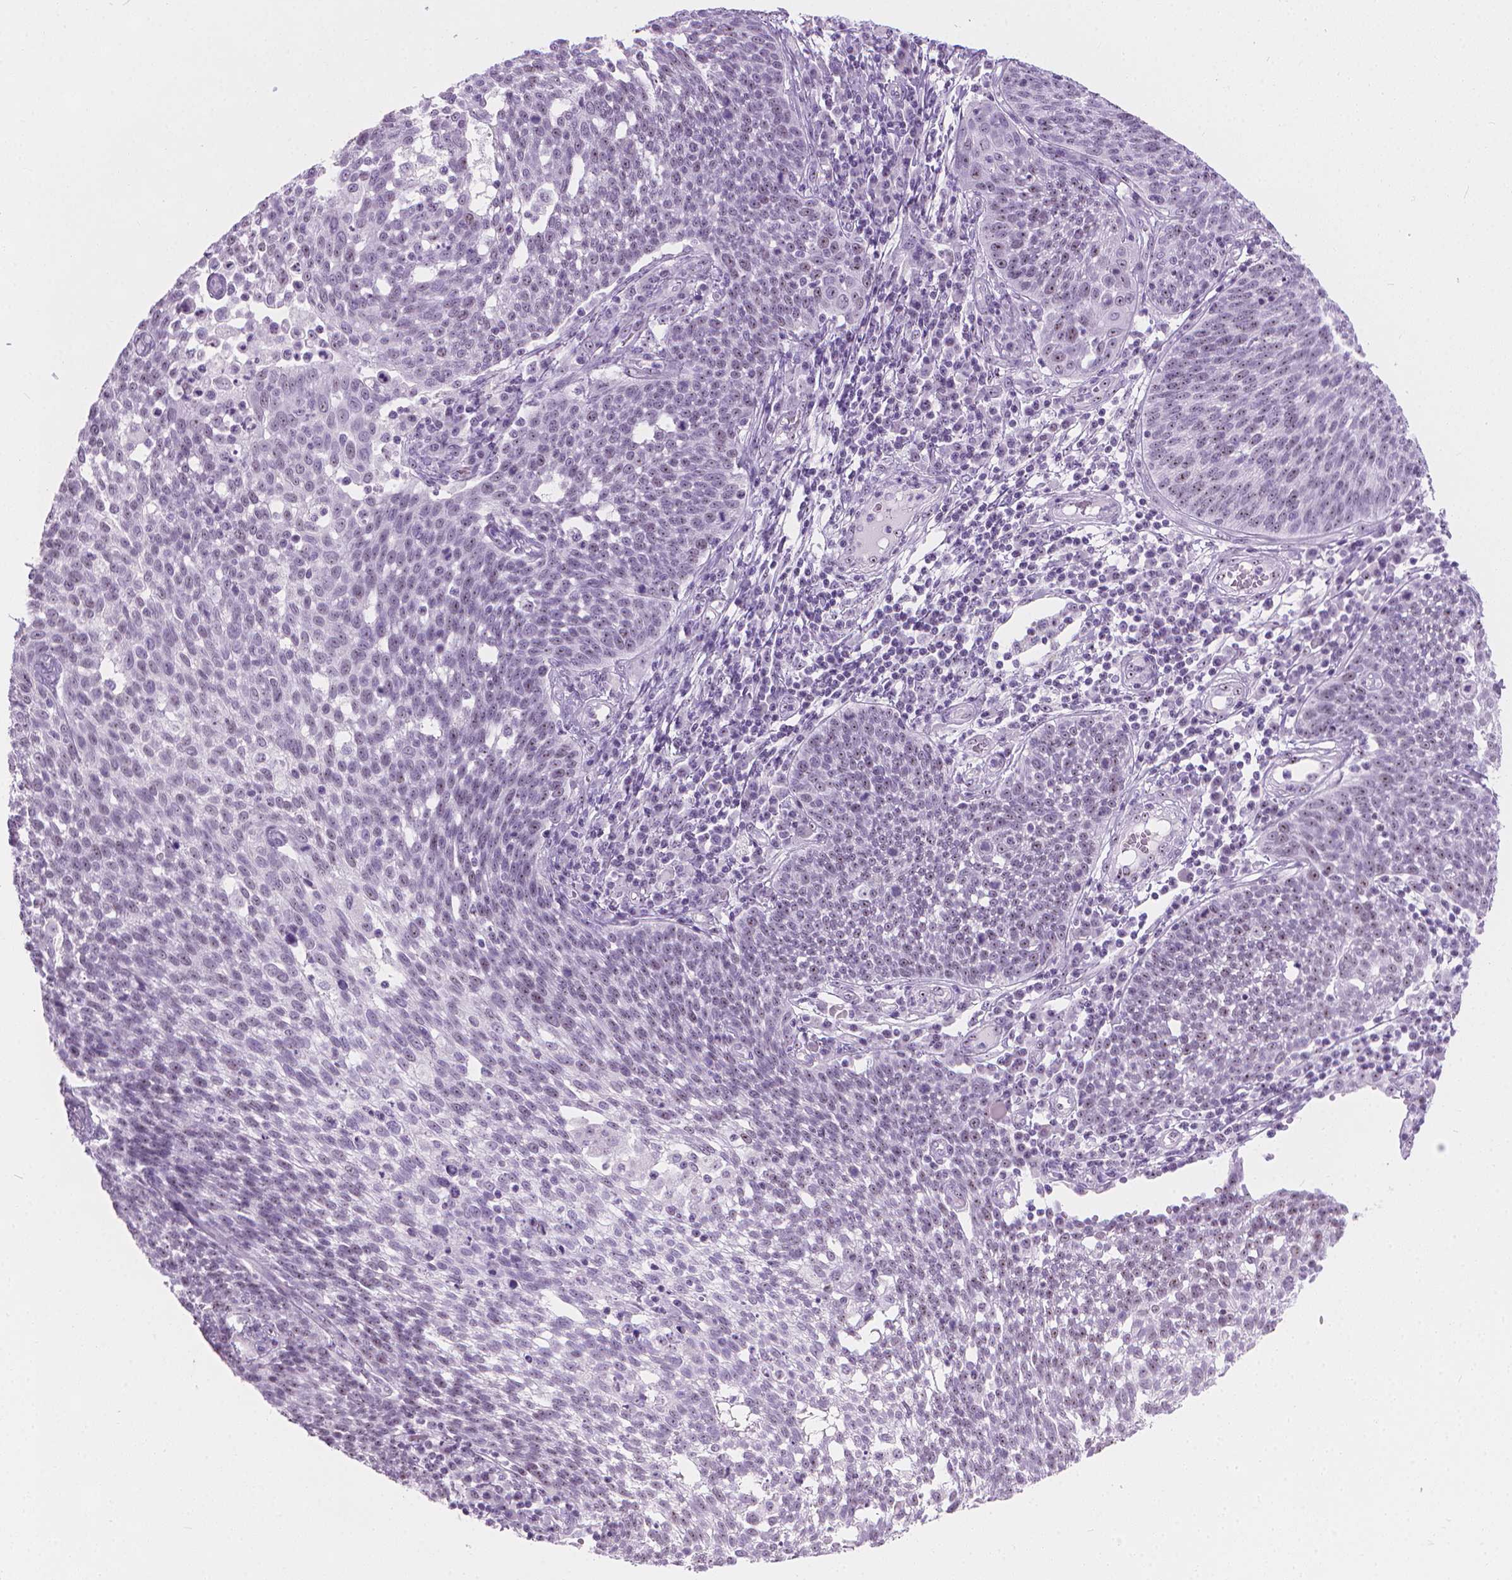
{"staining": {"intensity": "weak", "quantity": "<25%", "location": "nuclear"}, "tissue": "cervical cancer", "cell_type": "Tumor cells", "image_type": "cancer", "snomed": [{"axis": "morphology", "description": "Squamous cell carcinoma, NOS"}, {"axis": "topography", "description": "Cervix"}], "caption": "Immunohistochemistry micrograph of squamous cell carcinoma (cervical) stained for a protein (brown), which shows no expression in tumor cells.", "gene": "NOL7", "patient": {"sex": "female", "age": 34}}